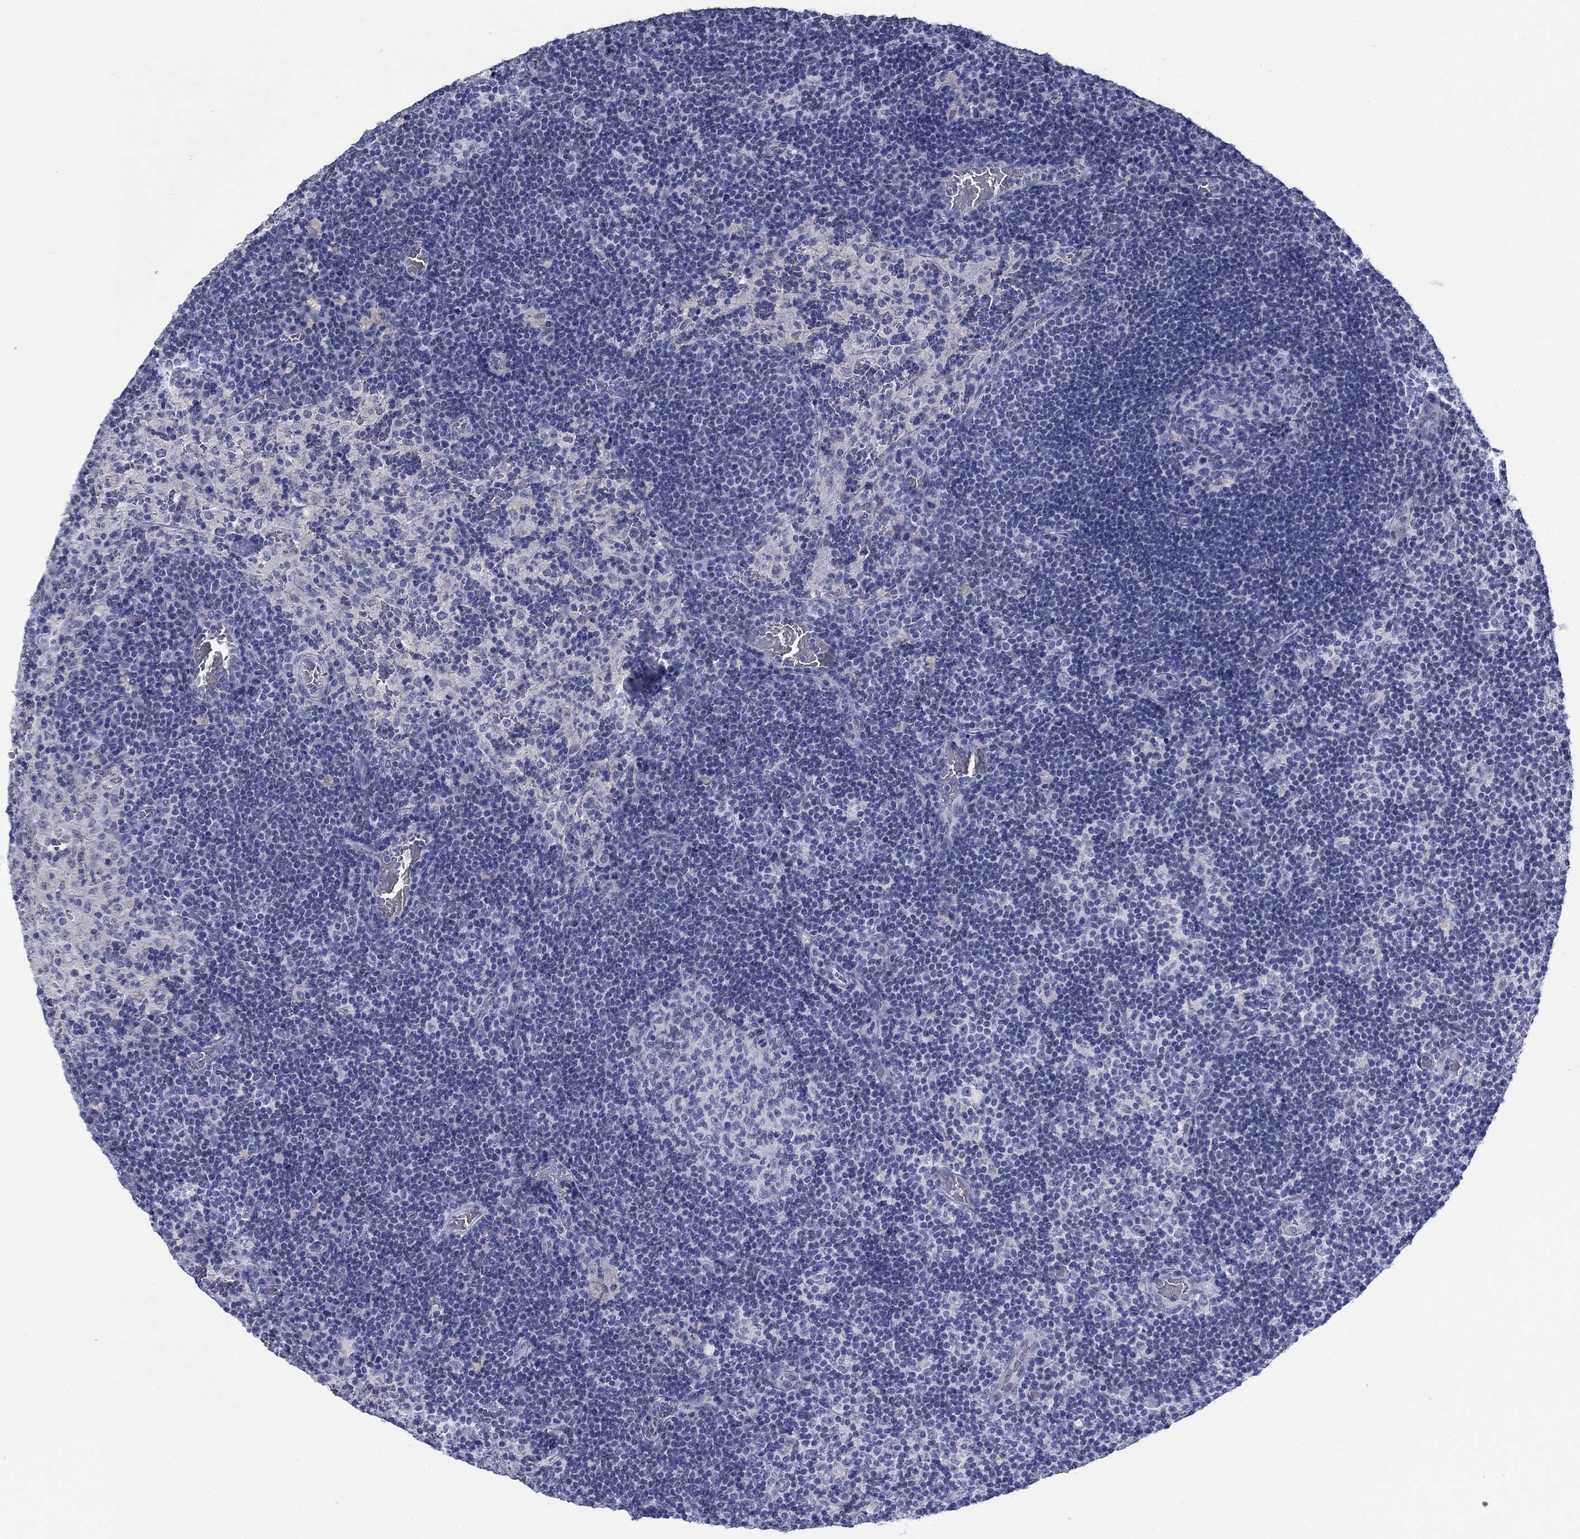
{"staining": {"intensity": "negative", "quantity": "none", "location": "none"}, "tissue": "lymph node", "cell_type": "Germinal center cells", "image_type": "normal", "snomed": [{"axis": "morphology", "description": "Normal tissue, NOS"}, {"axis": "topography", "description": "Lymph node"}], "caption": "Immunohistochemistry photomicrograph of normal lymph node stained for a protein (brown), which displays no expression in germinal center cells. (DAB immunohistochemistry (IHC) with hematoxylin counter stain).", "gene": "ATP6V1G2", "patient": {"sex": "male", "age": 63}}